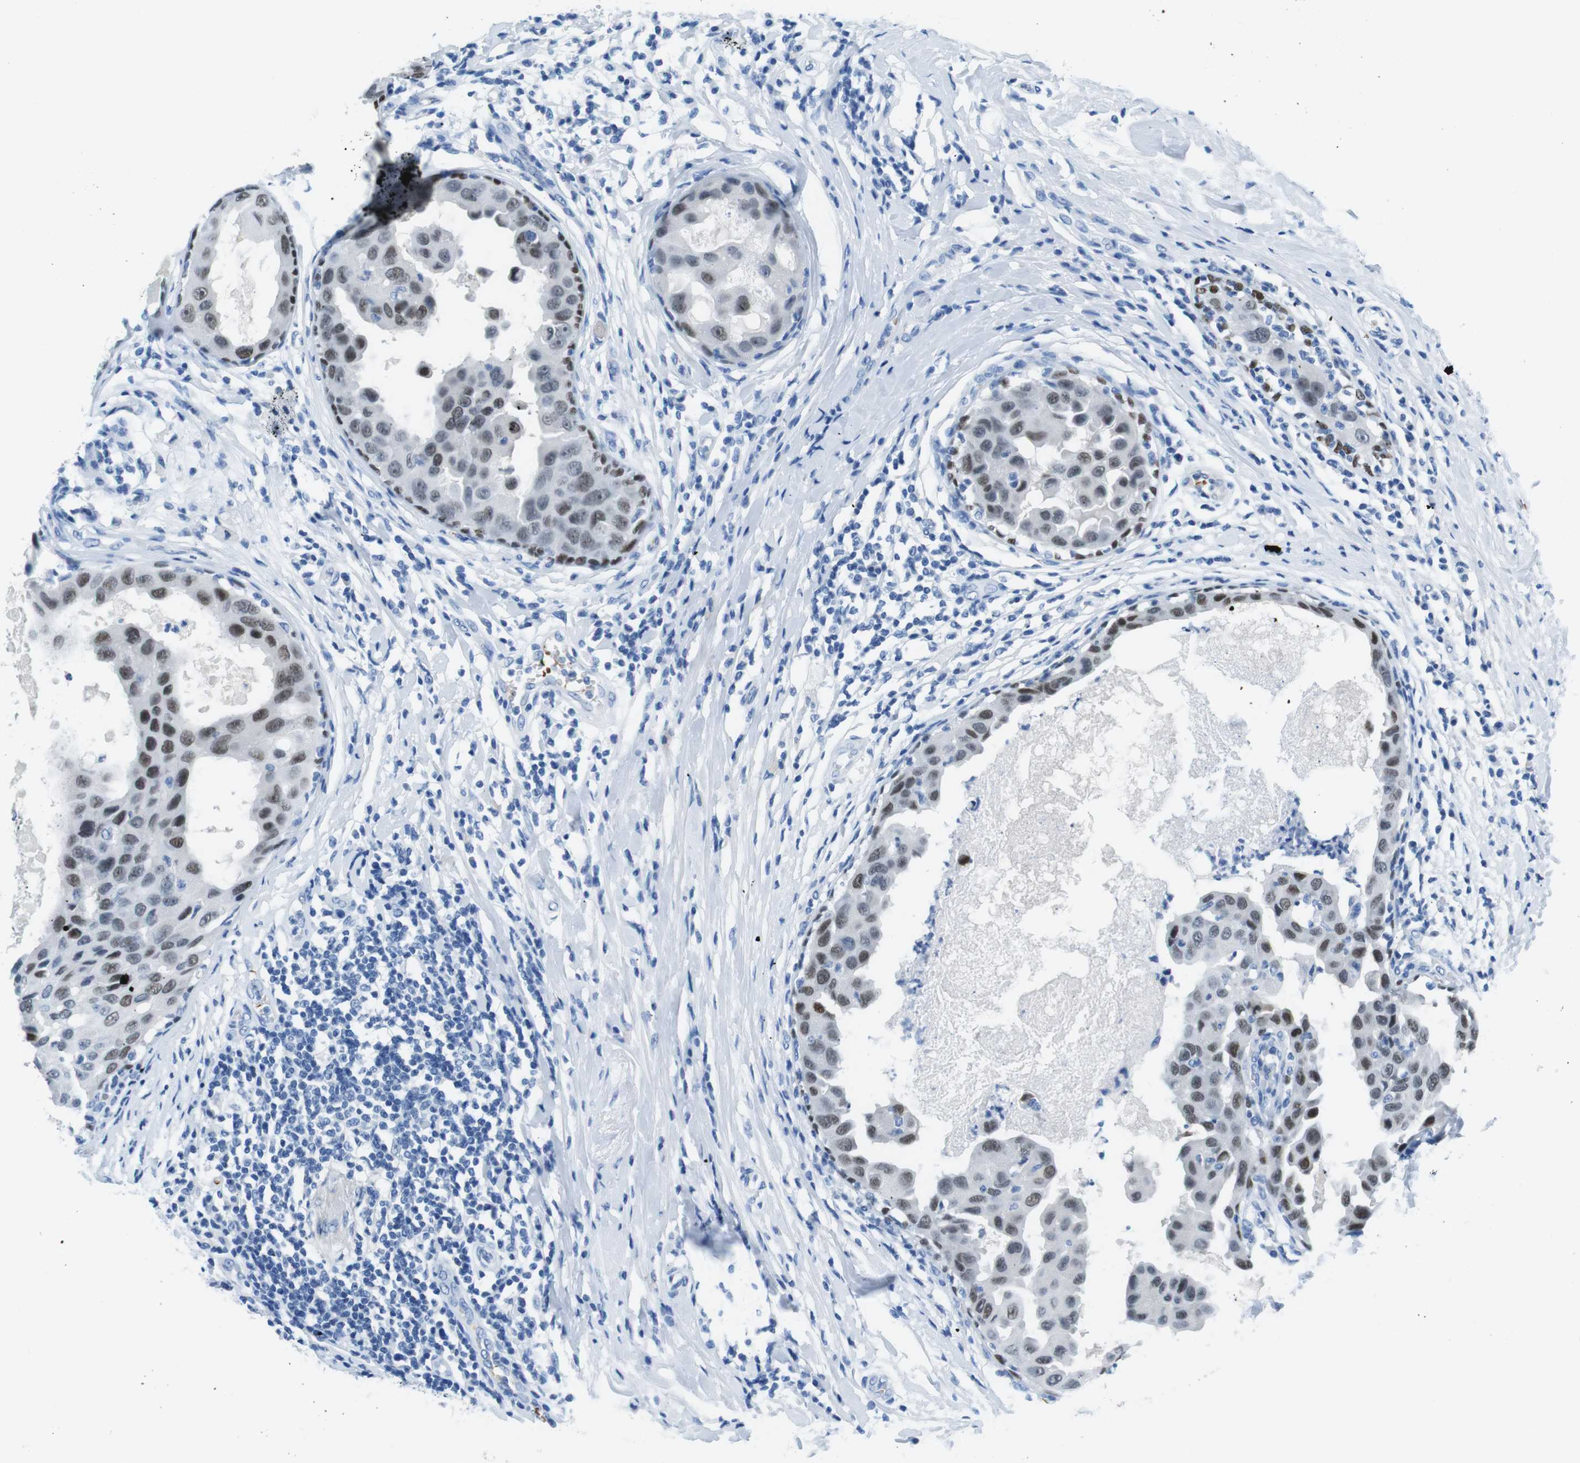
{"staining": {"intensity": "moderate", "quantity": "25%-75%", "location": "nuclear"}, "tissue": "breast cancer", "cell_type": "Tumor cells", "image_type": "cancer", "snomed": [{"axis": "morphology", "description": "Duct carcinoma"}, {"axis": "topography", "description": "Breast"}], "caption": "The histopathology image demonstrates staining of breast cancer (infiltrating ductal carcinoma), revealing moderate nuclear protein staining (brown color) within tumor cells.", "gene": "TFAP2C", "patient": {"sex": "female", "age": 27}}